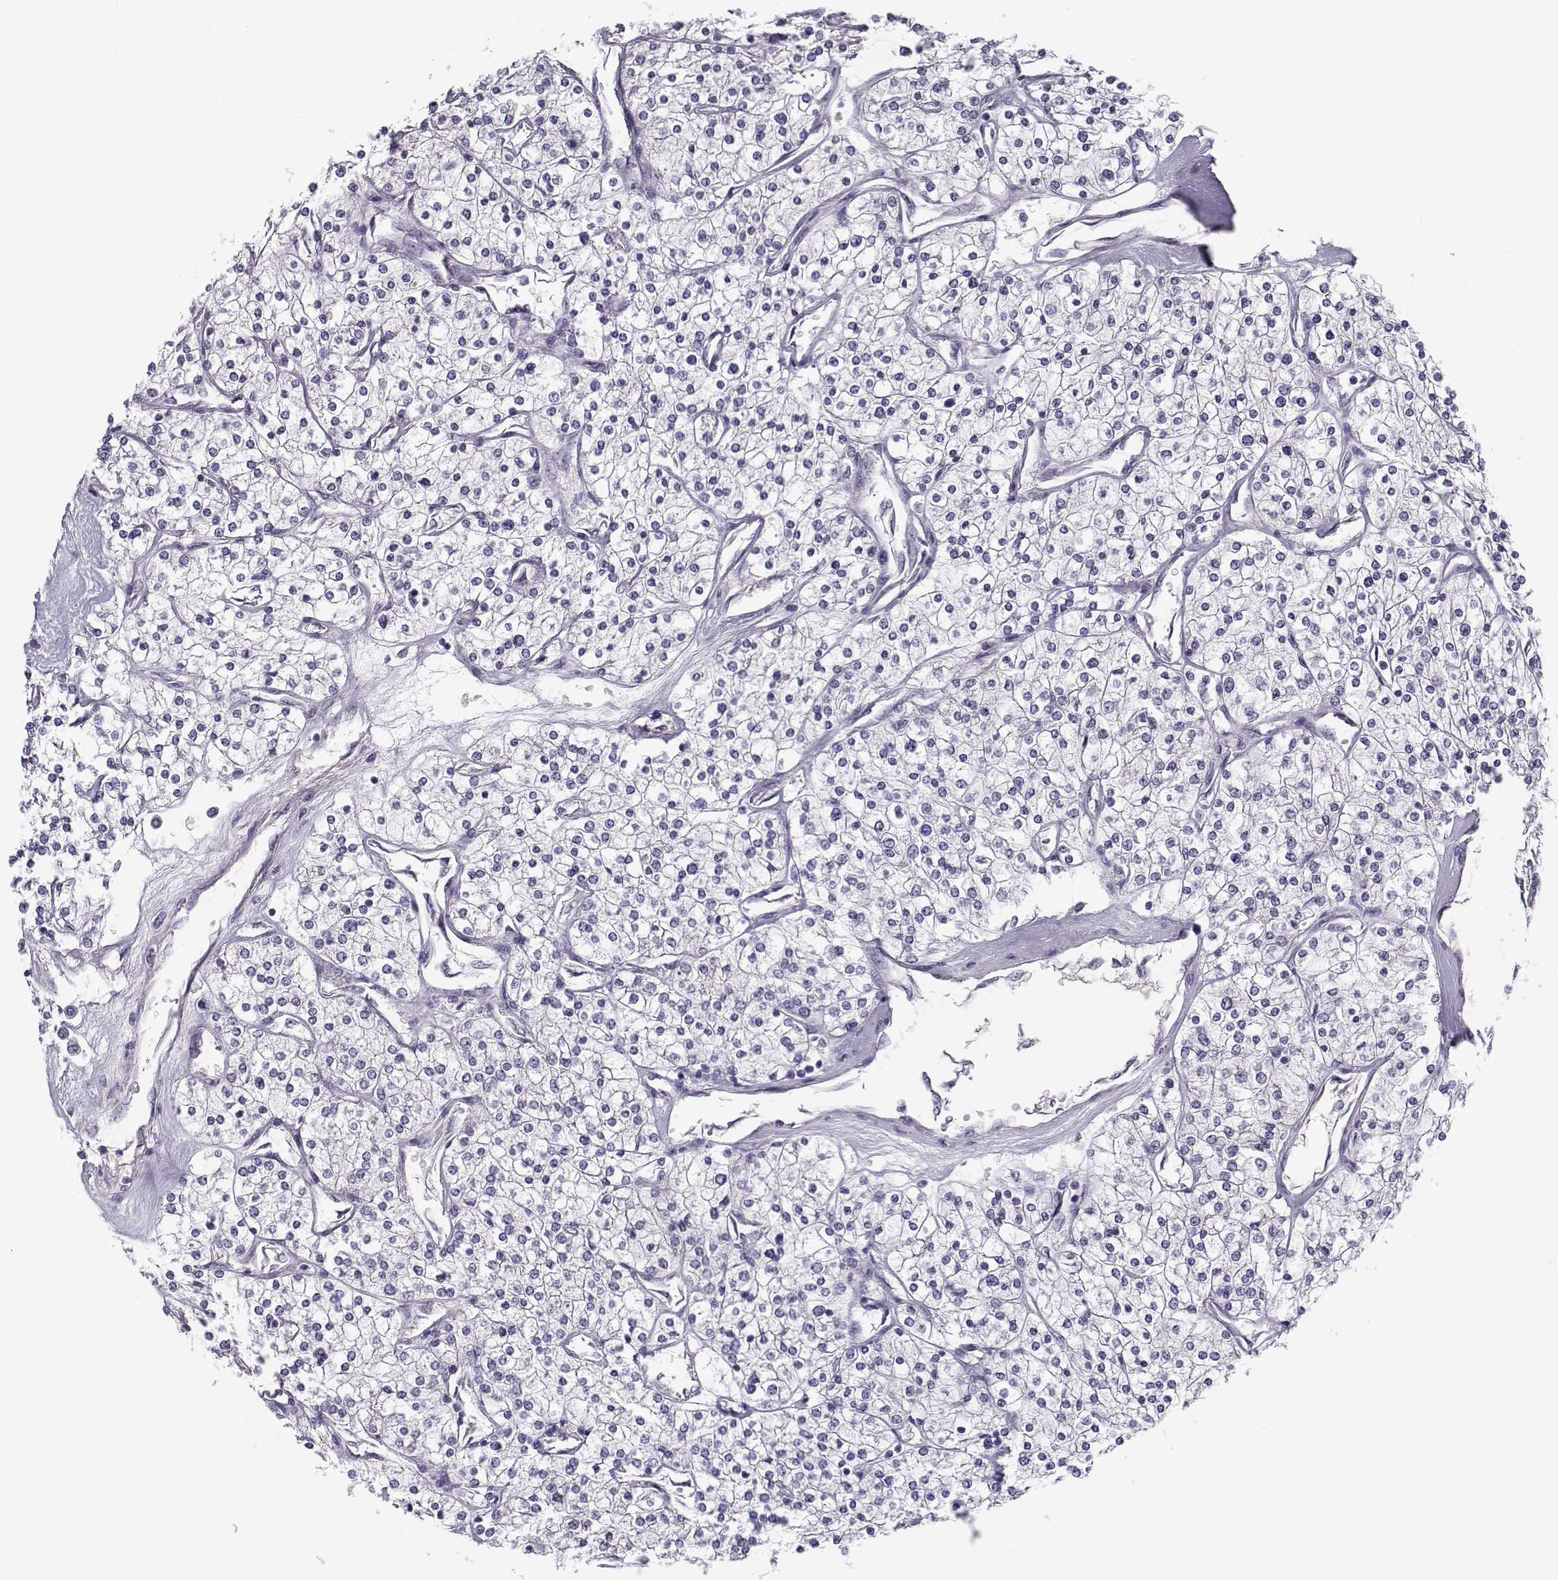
{"staining": {"intensity": "negative", "quantity": "none", "location": "none"}, "tissue": "renal cancer", "cell_type": "Tumor cells", "image_type": "cancer", "snomed": [{"axis": "morphology", "description": "Adenocarcinoma, NOS"}, {"axis": "topography", "description": "Kidney"}], "caption": "Renal cancer was stained to show a protein in brown. There is no significant positivity in tumor cells.", "gene": "CFAP77", "patient": {"sex": "male", "age": 80}}